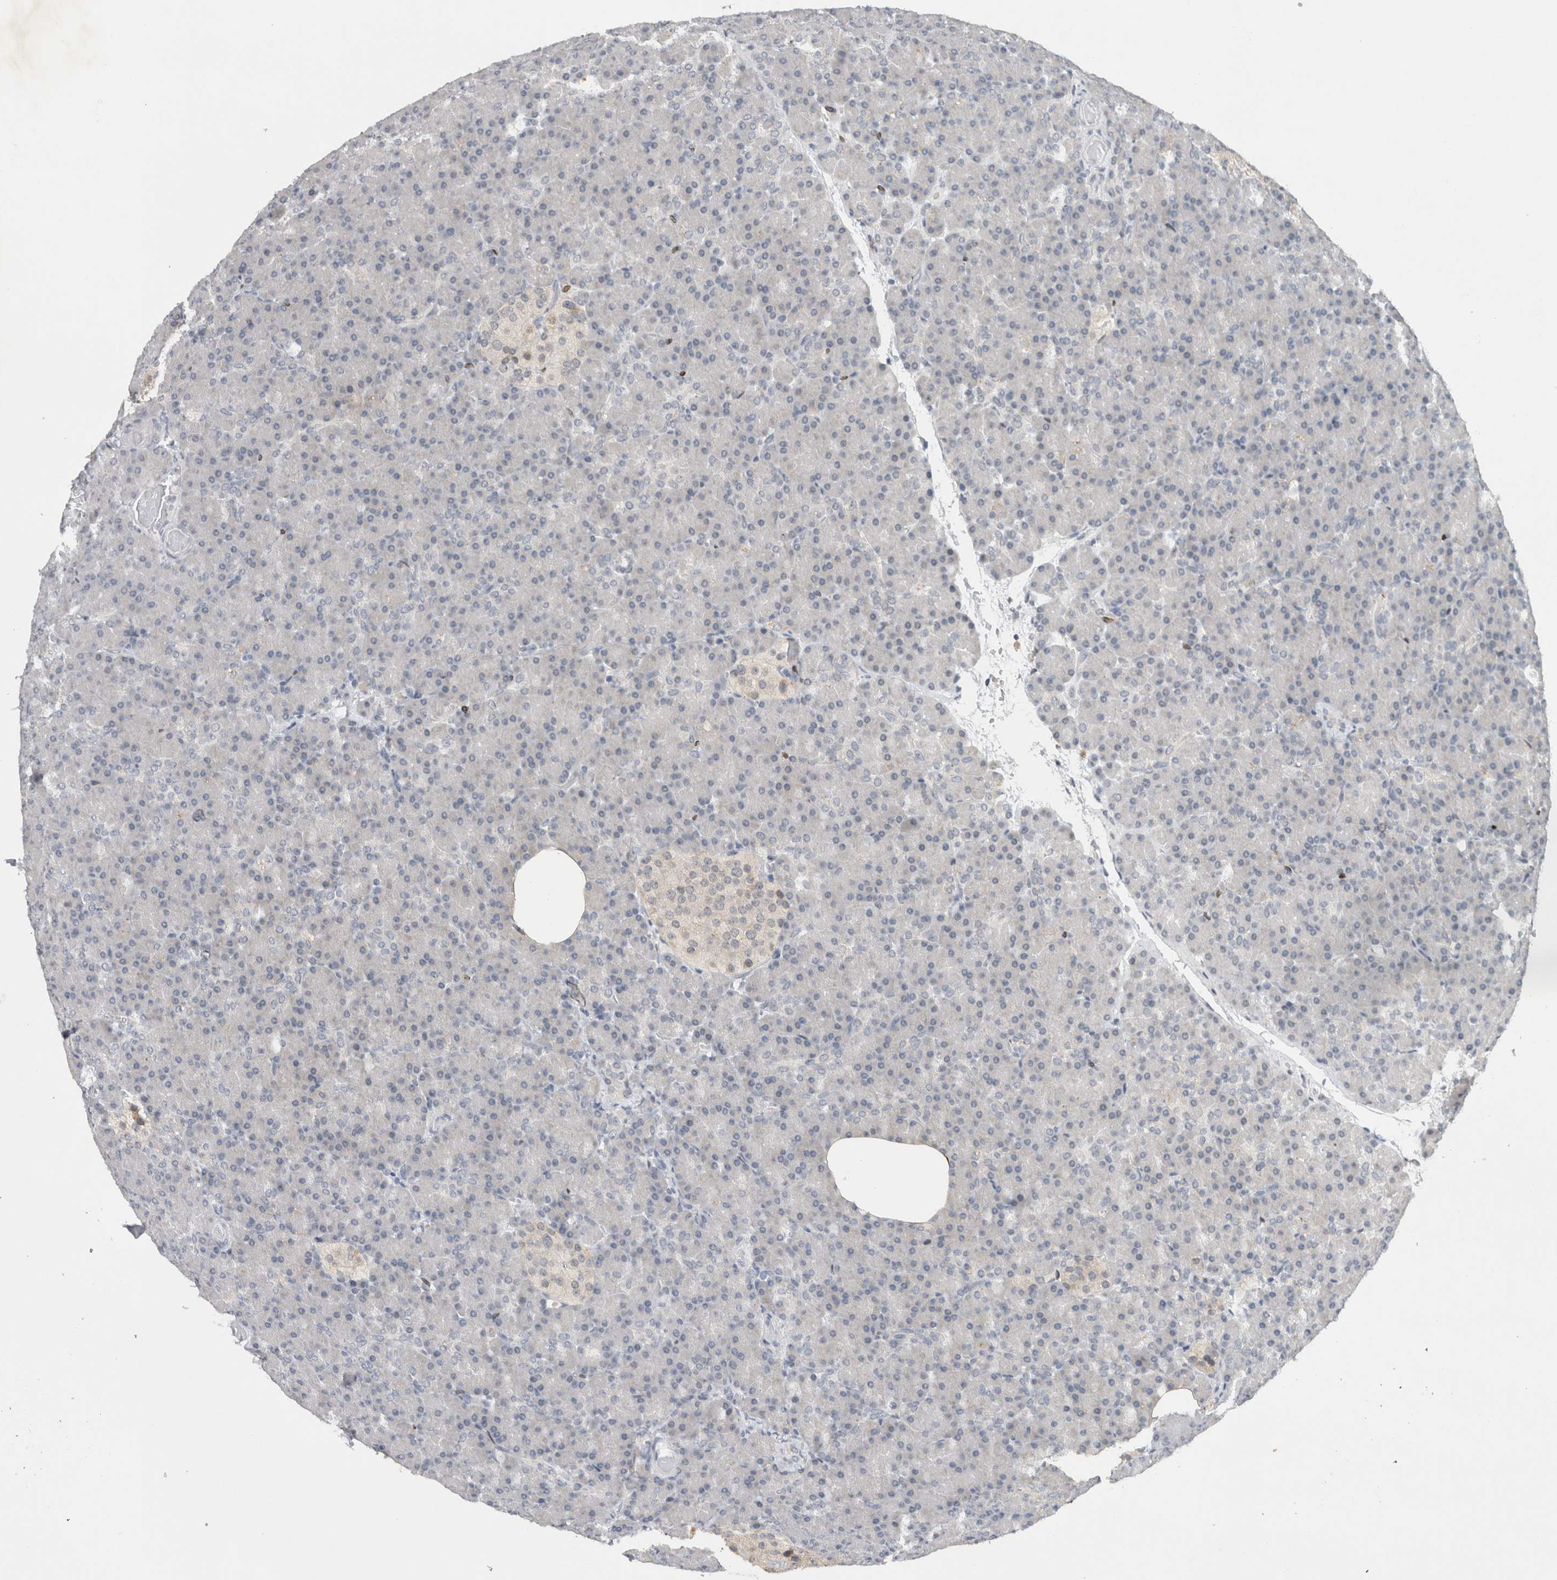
{"staining": {"intensity": "negative", "quantity": "none", "location": "none"}, "tissue": "pancreas", "cell_type": "Exocrine glandular cells", "image_type": "normal", "snomed": [{"axis": "morphology", "description": "Normal tissue, NOS"}, {"axis": "topography", "description": "Pancreas"}], "caption": "A high-resolution photomicrograph shows IHC staining of unremarkable pancreas, which shows no significant positivity in exocrine glandular cells.", "gene": "PRXL2A", "patient": {"sex": "female", "age": 43}}